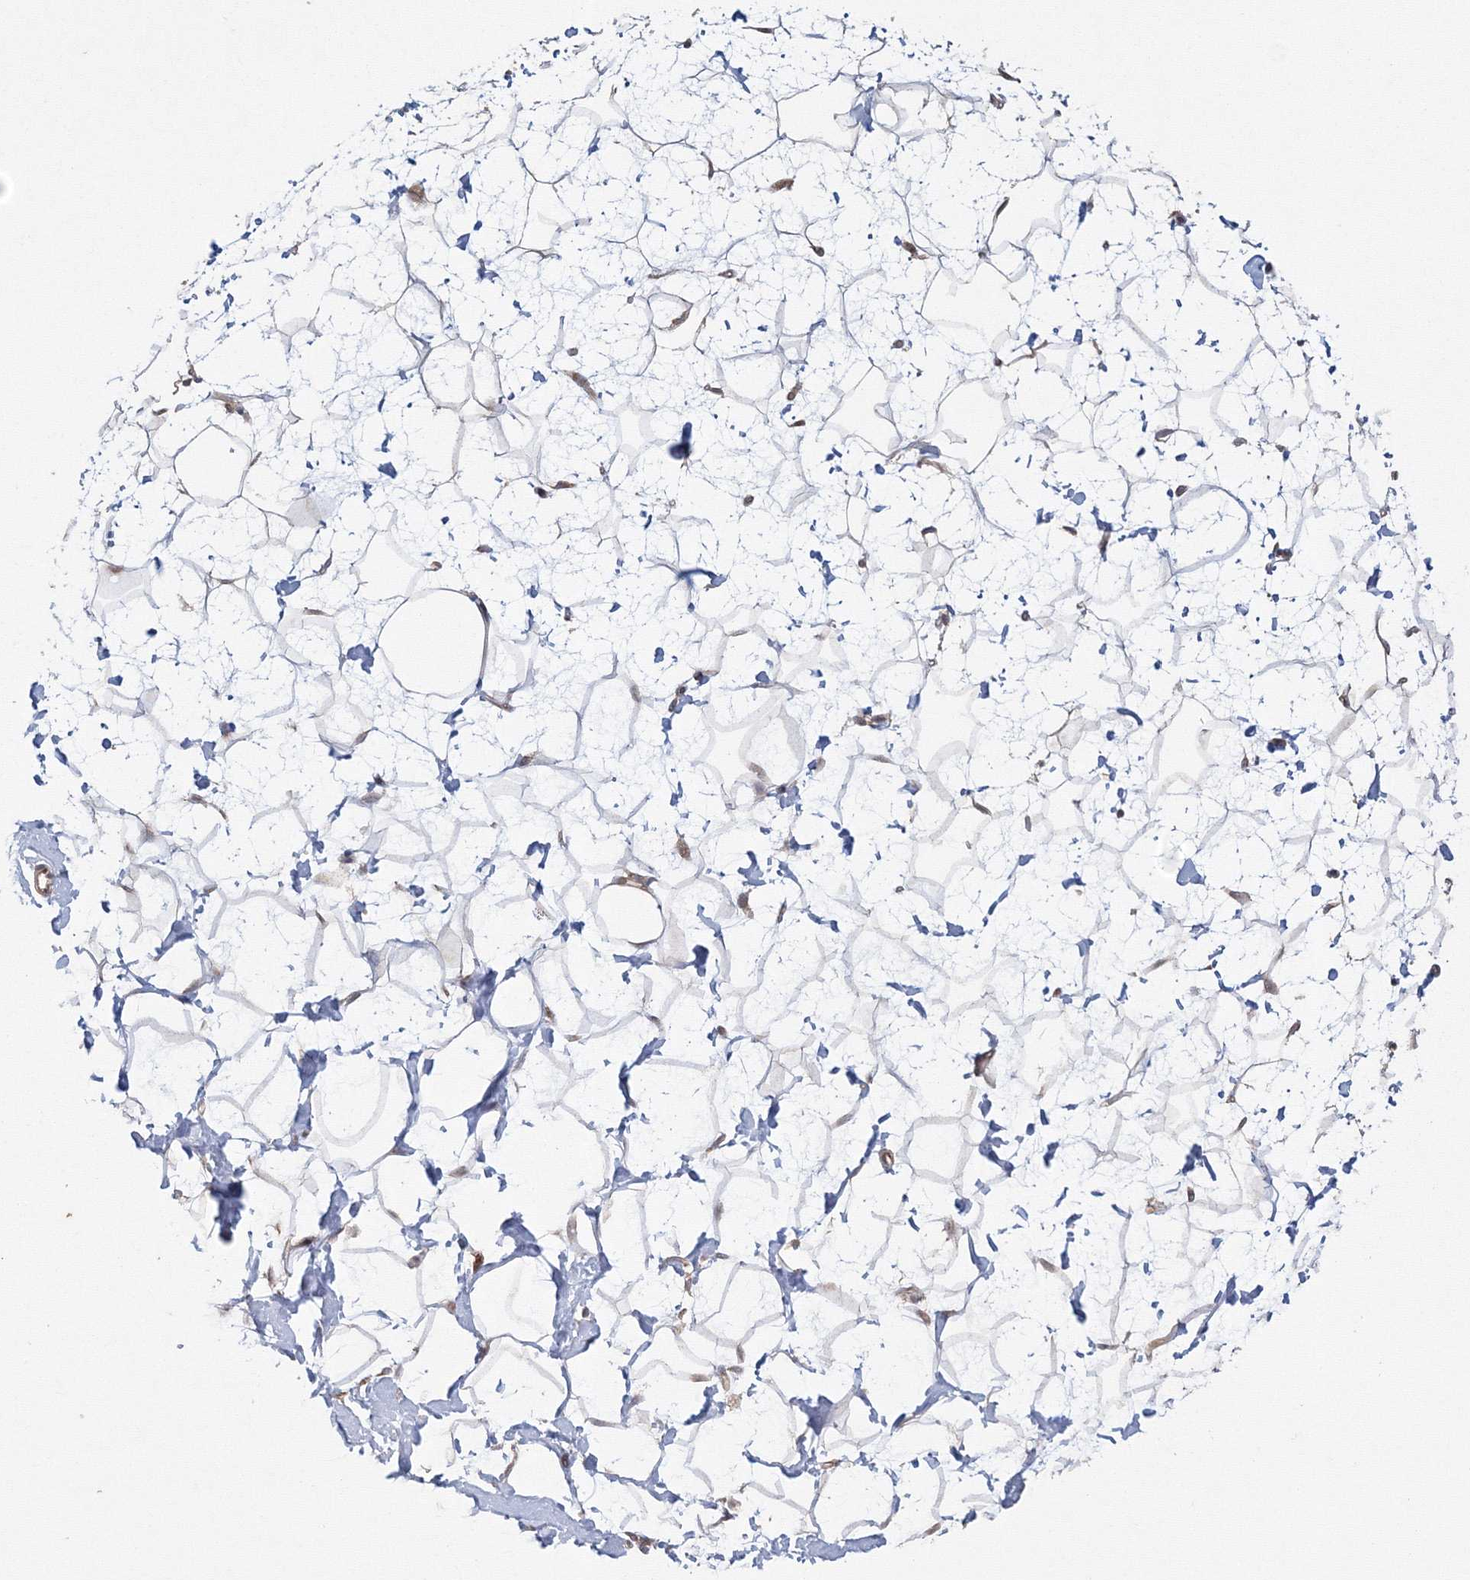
{"staining": {"intensity": "weak", "quantity": ">75%", "location": "cytoplasmic/membranous"}, "tissue": "breast", "cell_type": "Adipocytes", "image_type": "normal", "snomed": [{"axis": "morphology", "description": "Normal tissue, NOS"}, {"axis": "morphology", "description": "Adenoma, NOS"}, {"axis": "topography", "description": "Breast"}], "caption": "Approximately >75% of adipocytes in unremarkable human breast exhibit weak cytoplasmic/membranous protein positivity as visualized by brown immunohistochemical staining.", "gene": "TACC2", "patient": {"sex": "female", "age": 23}}